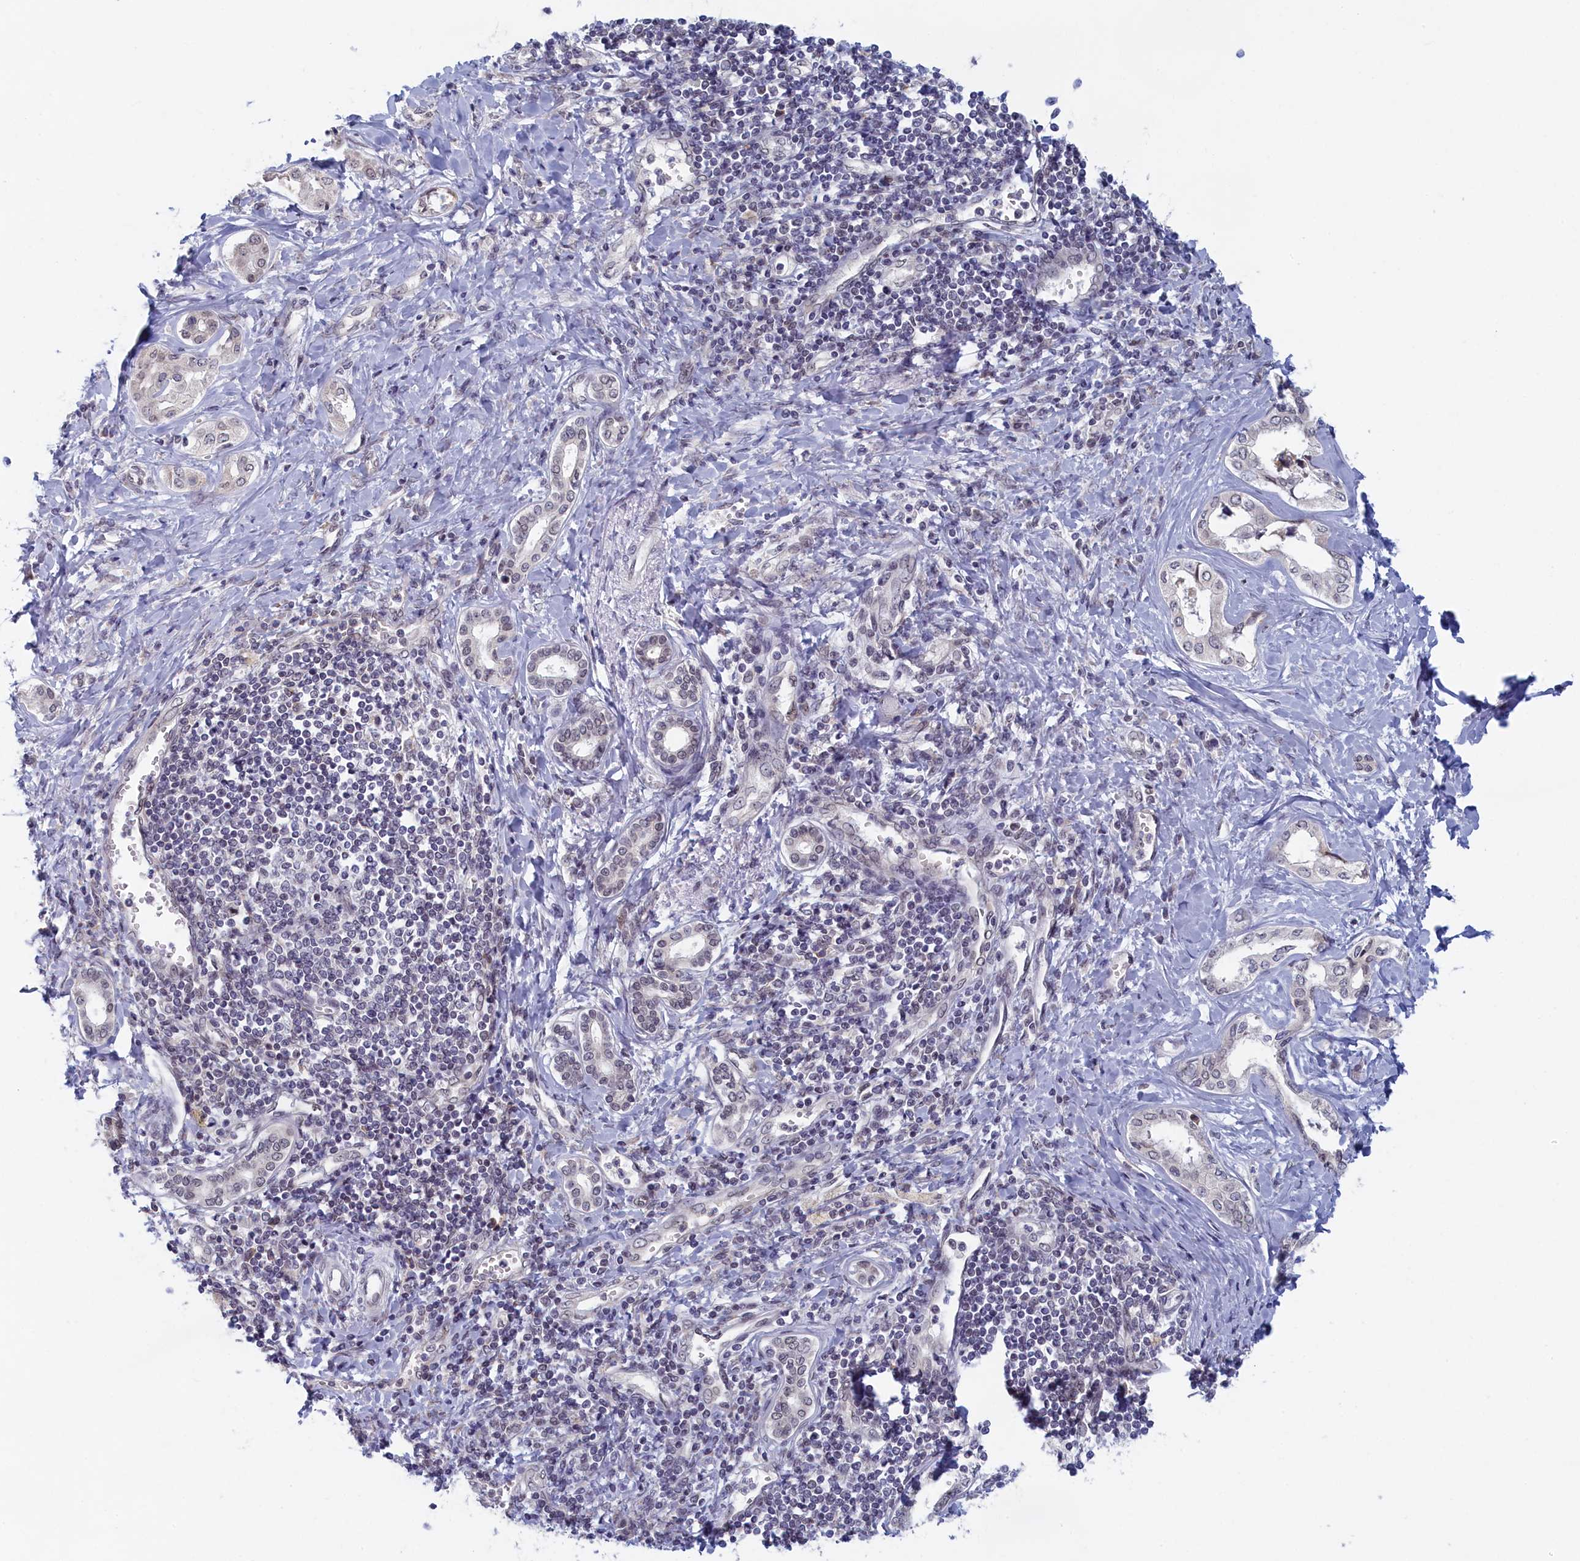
{"staining": {"intensity": "negative", "quantity": "none", "location": "none"}, "tissue": "liver cancer", "cell_type": "Tumor cells", "image_type": "cancer", "snomed": [{"axis": "morphology", "description": "Cholangiocarcinoma"}, {"axis": "topography", "description": "Liver"}], "caption": "Immunohistochemistry (IHC) micrograph of human liver cholangiocarcinoma stained for a protein (brown), which shows no positivity in tumor cells. (Immunohistochemistry (IHC), brightfield microscopy, high magnification).", "gene": "DNAJC17", "patient": {"sex": "female", "age": 77}}